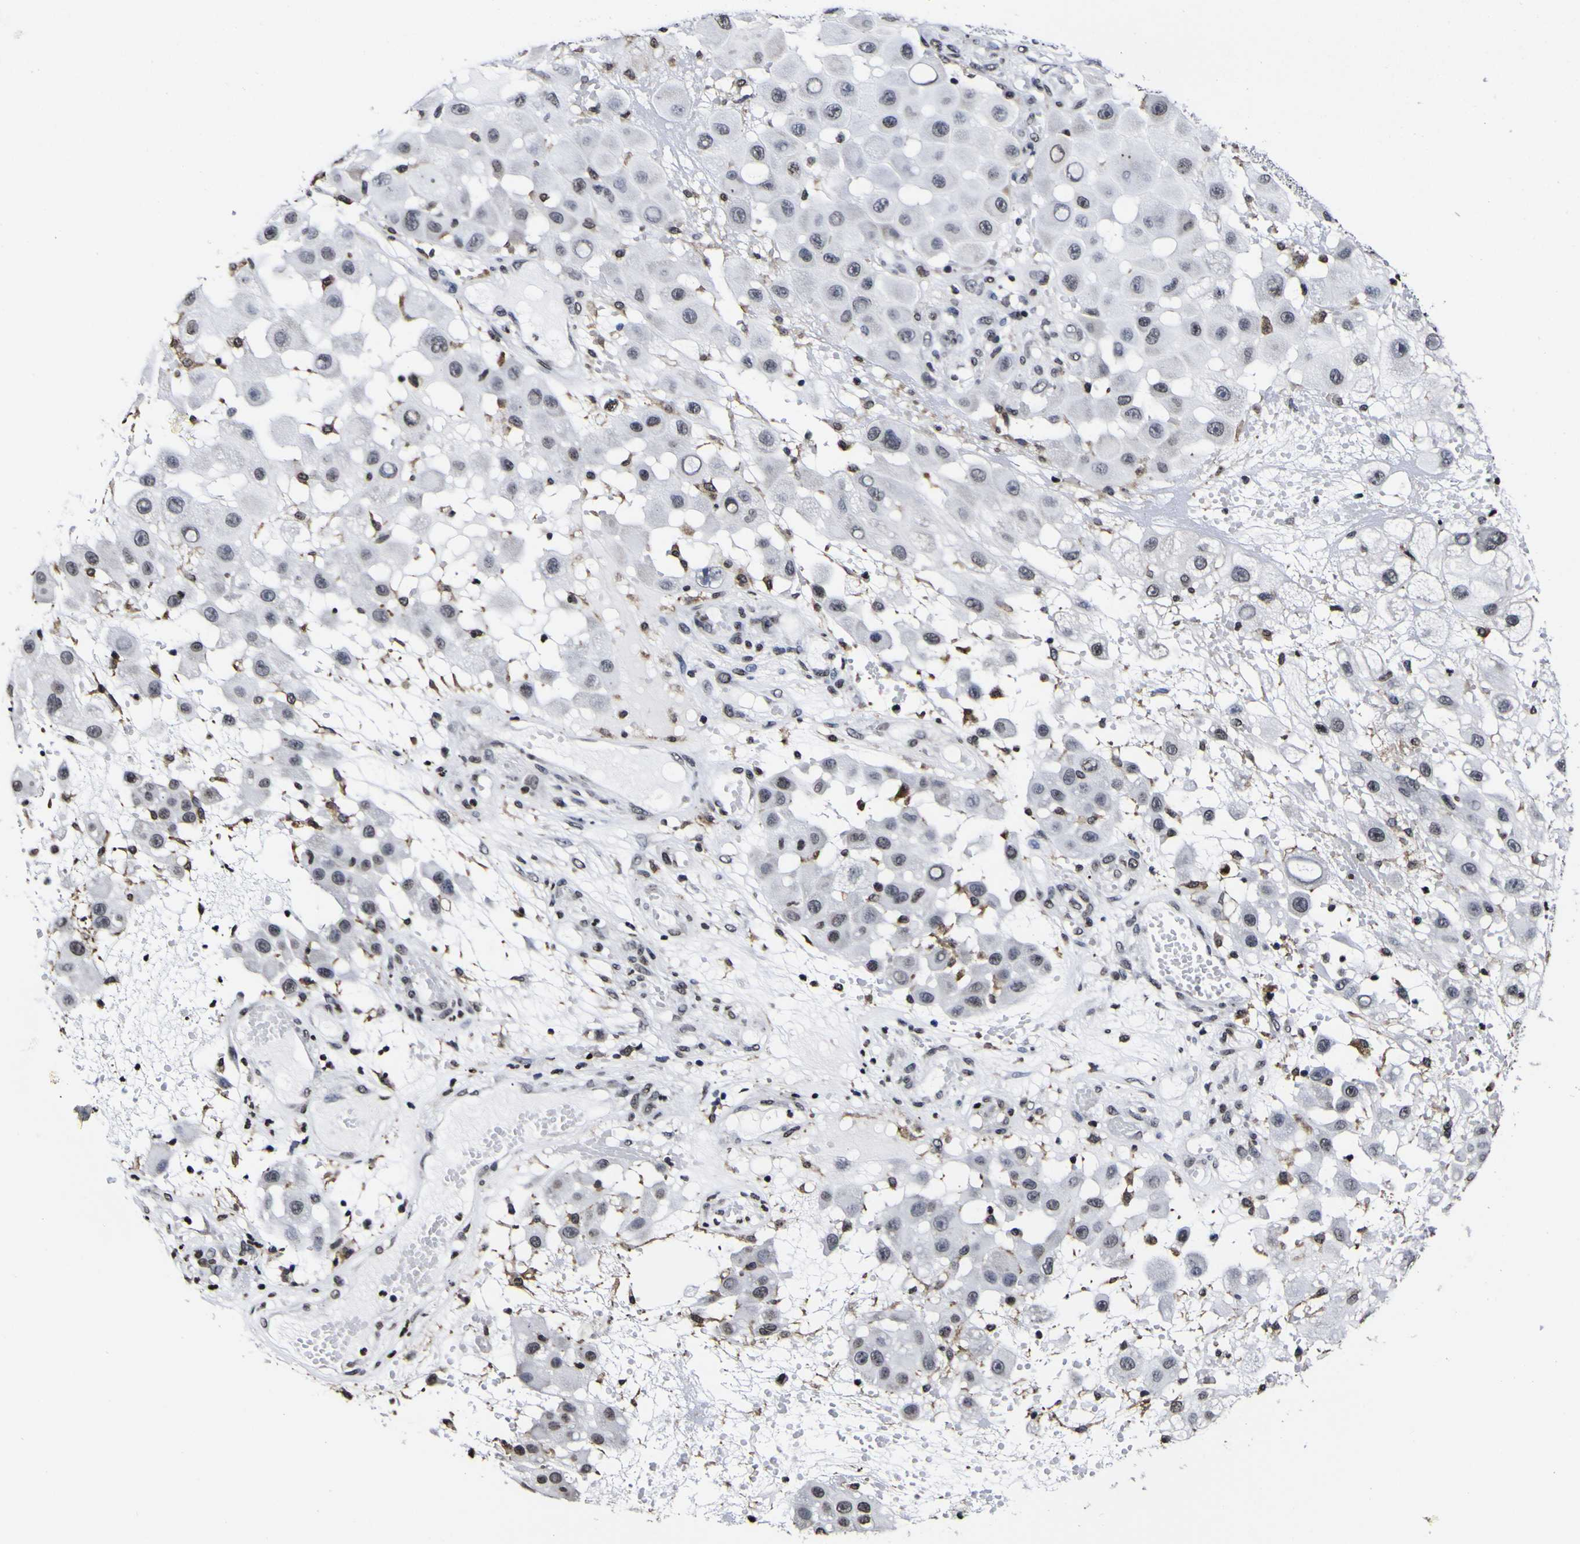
{"staining": {"intensity": "strong", "quantity": "<25%", "location": "nuclear"}, "tissue": "melanoma", "cell_type": "Tumor cells", "image_type": "cancer", "snomed": [{"axis": "morphology", "description": "Malignant melanoma, NOS"}, {"axis": "topography", "description": "Skin"}], "caption": "DAB immunohistochemical staining of malignant melanoma exhibits strong nuclear protein staining in approximately <25% of tumor cells.", "gene": "PIAS1", "patient": {"sex": "female", "age": 81}}